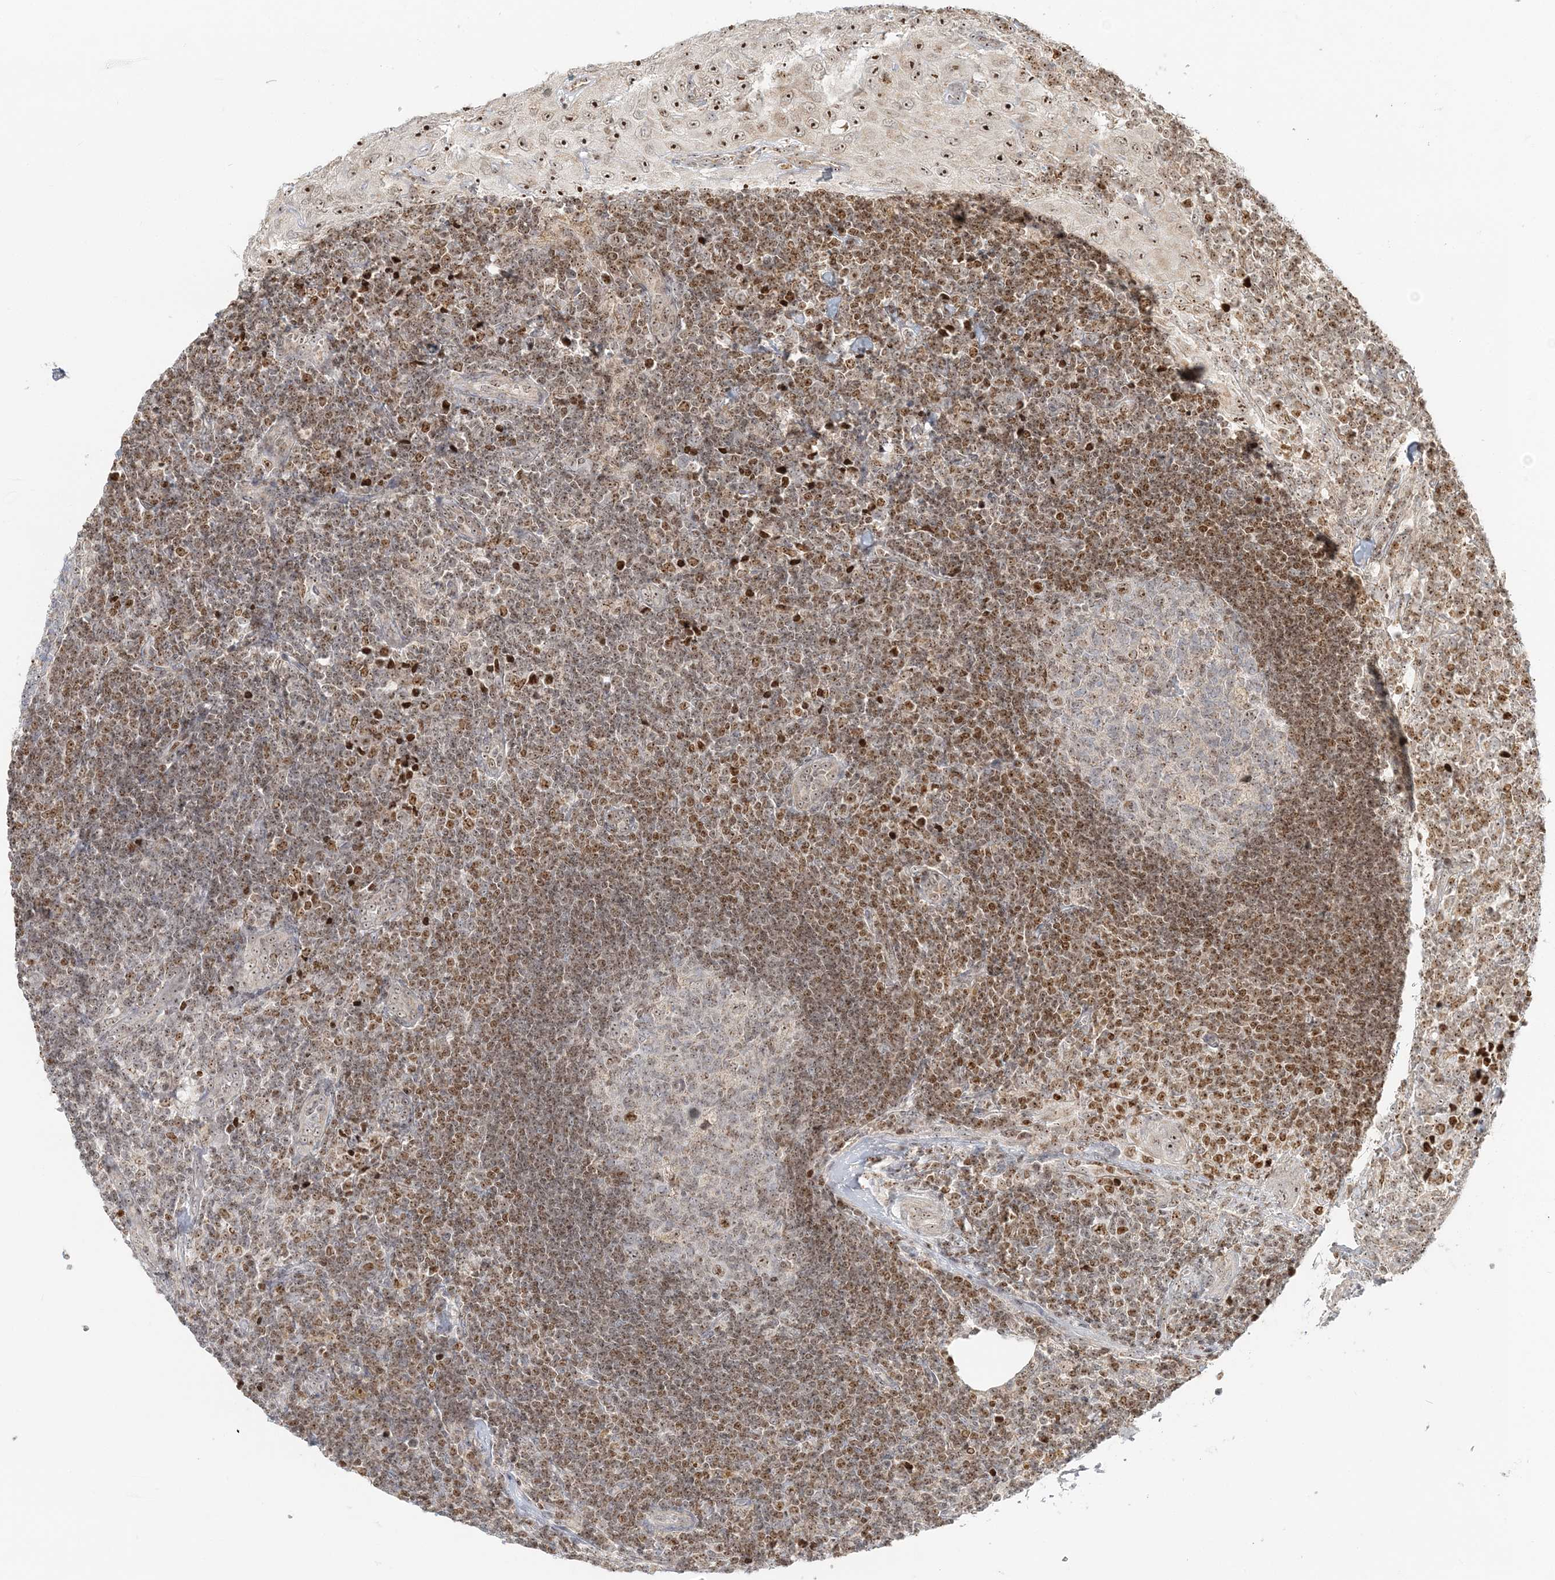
{"staining": {"intensity": "moderate", "quantity": "25%-75%", "location": "nuclear"}, "tissue": "lymph node", "cell_type": "Germinal center cells", "image_type": "normal", "snomed": [{"axis": "morphology", "description": "Normal tissue, NOS"}, {"axis": "morphology", "description": "Squamous cell carcinoma, metastatic, NOS"}, {"axis": "topography", "description": "Lymph node"}], "caption": "A micrograph of lymph node stained for a protein exhibits moderate nuclear brown staining in germinal center cells. The protein is shown in brown color, while the nuclei are stained blue.", "gene": "UBE2F", "patient": {"sex": "male", "age": 73}}